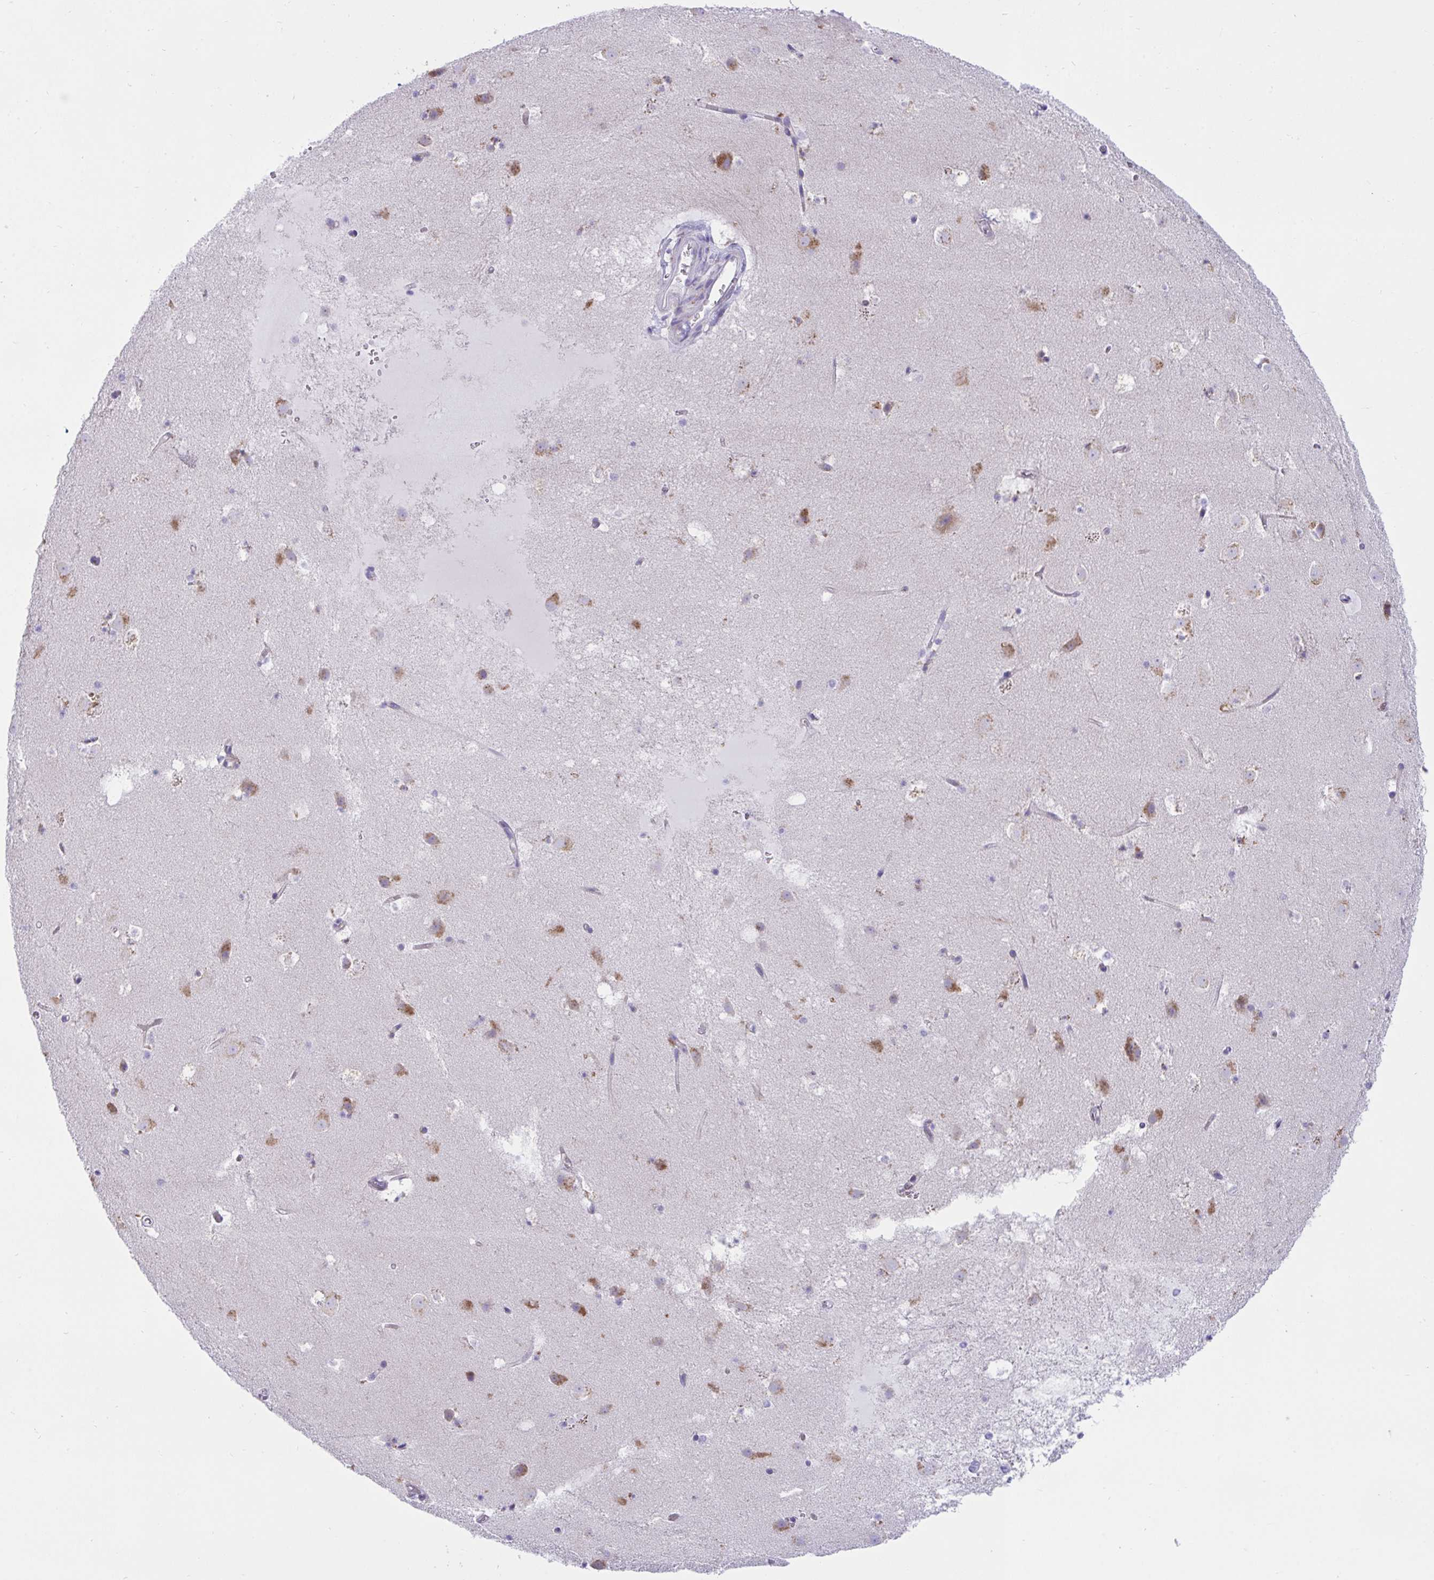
{"staining": {"intensity": "negative", "quantity": "none", "location": "none"}, "tissue": "caudate", "cell_type": "Glial cells", "image_type": "normal", "snomed": [{"axis": "morphology", "description": "Normal tissue, NOS"}, {"axis": "topography", "description": "Lateral ventricle wall"}], "caption": "This image is of unremarkable caudate stained with immunohistochemistry (IHC) to label a protein in brown with the nuclei are counter-stained blue. There is no staining in glial cells.", "gene": "TMEM106B", "patient": {"sex": "male", "age": 37}}